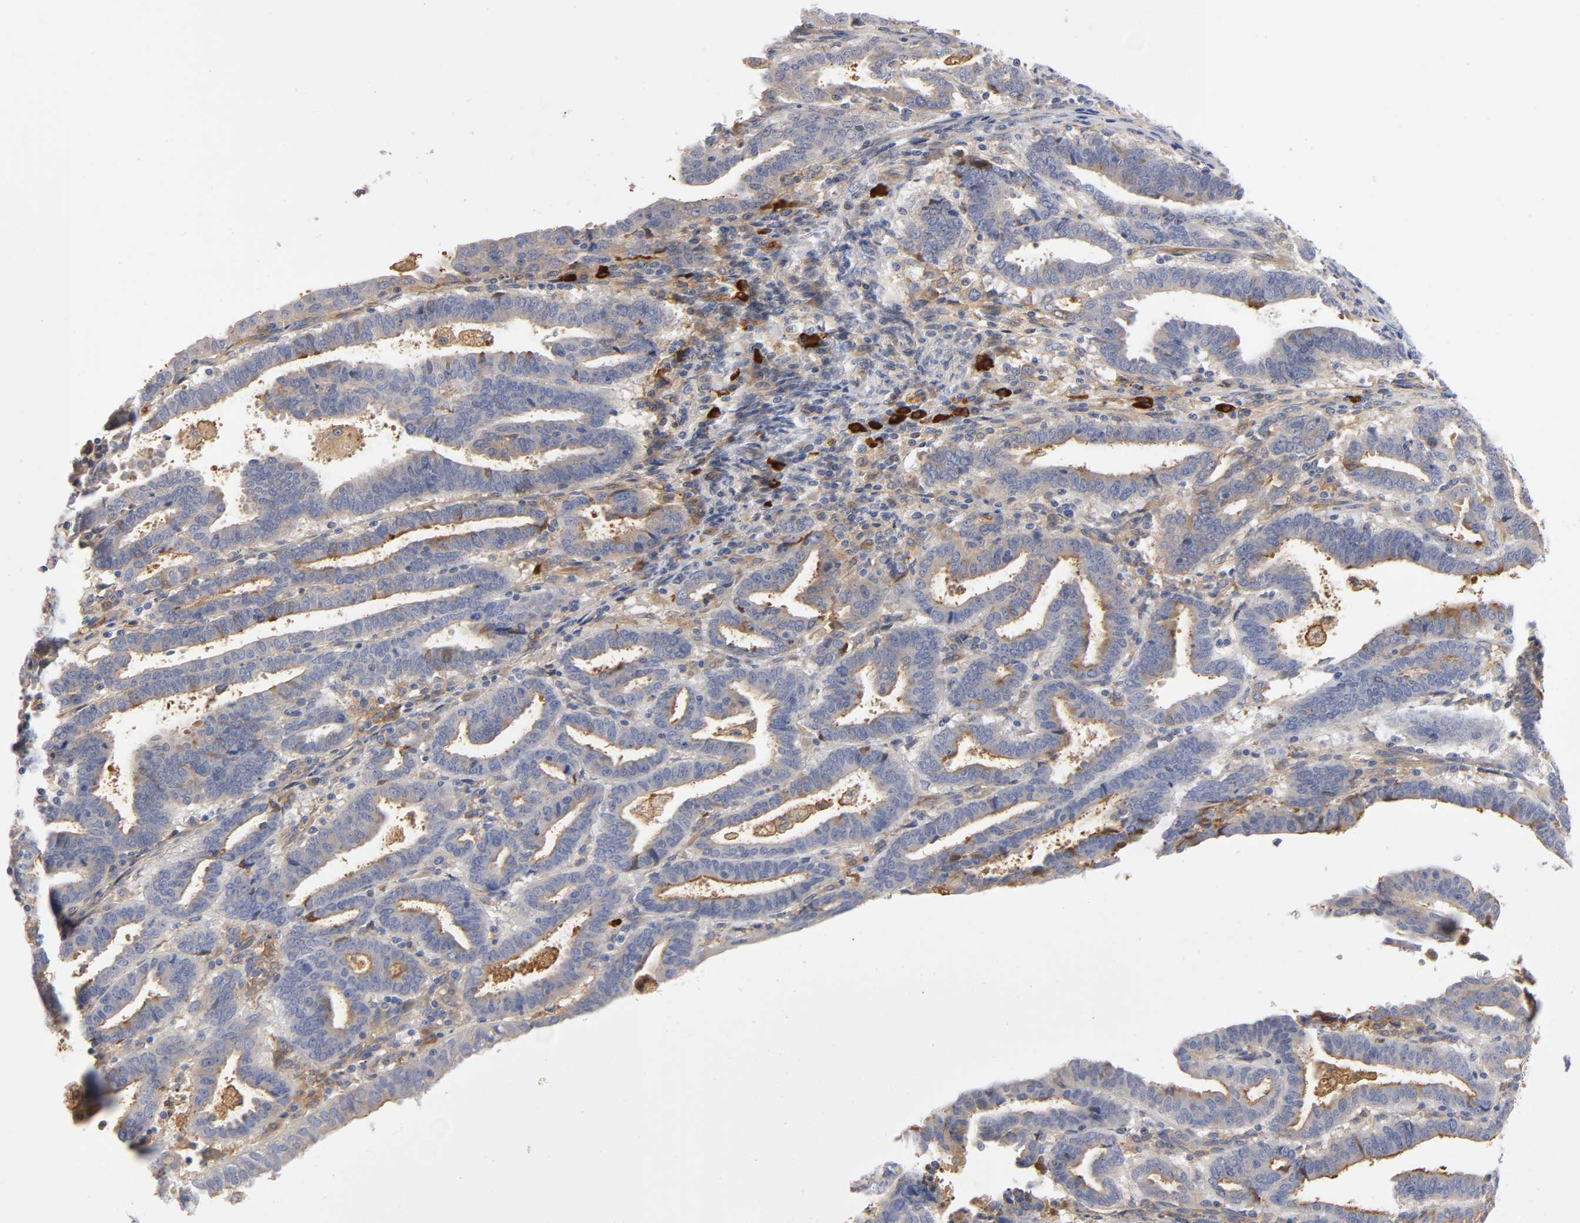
{"staining": {"intensity": "weak", "quantity": ">75%", "location": "cytoplasmic/membranous"}, "tissue": "endometrial cancer", "cell_type": "Tumor cells", "image_type": "cancer", "snomed": [{"axis": "morphology", "description": "Adenocarcinoma, NOS"}, {"axis": "topography", "description": "Uterus"}], "caption": "Tumor cells demonstrate low levels of weak cytoplasmic/membranous expression in approximately >75% of cells in human endometrial adenocarcinoma.", "gene": "NOVA1", "patient": {"sex": "female", "age": 83}}